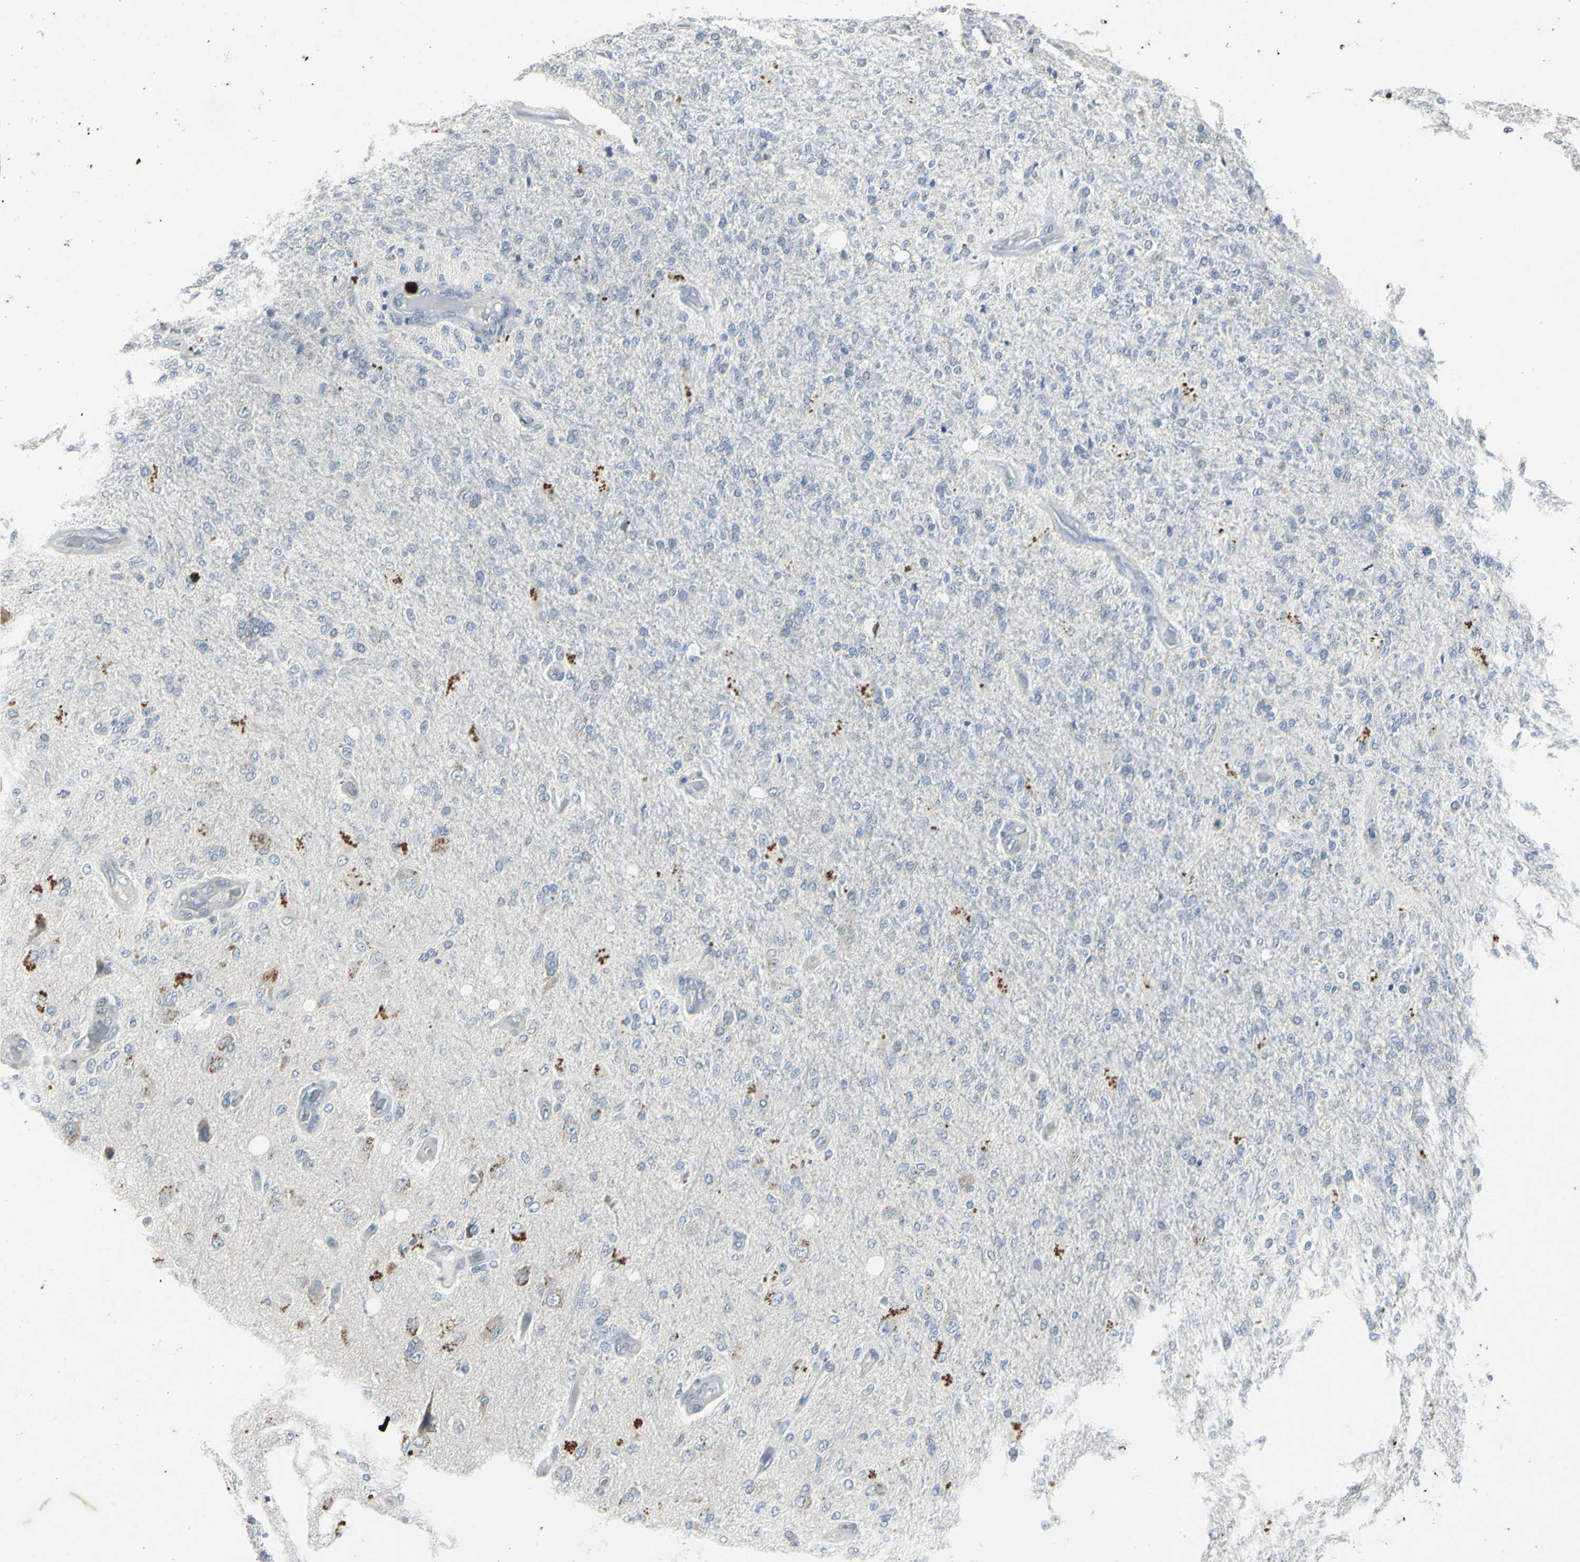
{"staining": {"intensity": "weak", "quantity": "<25%", "location": "cytoplasmic/membranous"}, "tissue": "glioma", "cell_type": "Tumor cells", "image_type": "cancer", "snomed": [{"axis": "morphology", "description": "Normal tissue, NOS"}, {"axis": "morphology", "description": "Glioma, malignant, High grade"}, {"axis": "topography", "description": "Cerebral cortex"}], "caption": "Photomicrograph shows no significant protein staining in tumor cells of glioma.", "gene": "SLC2A13", "patient": {"sex": "male", "age": 77}}